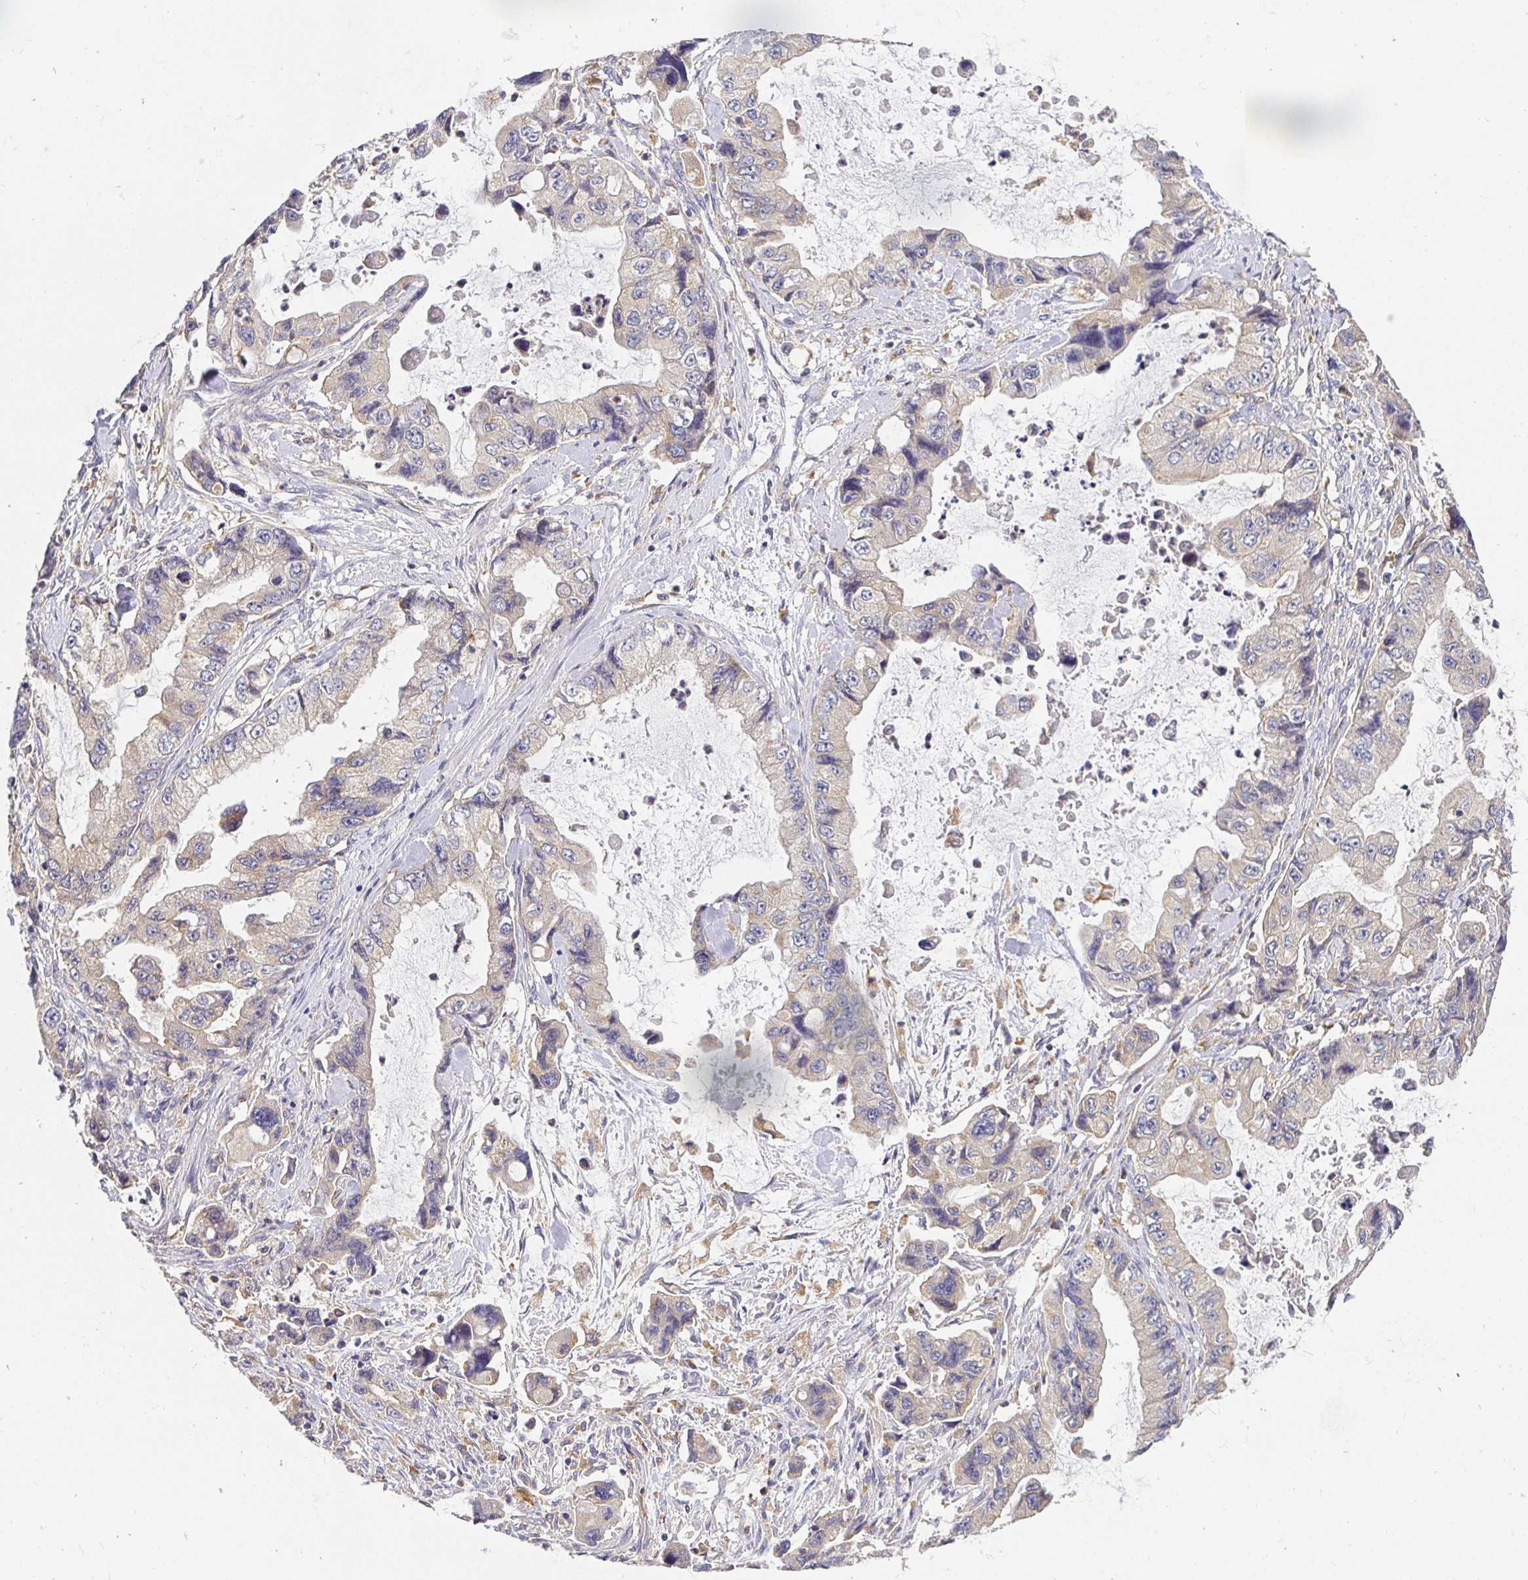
{"staining": {"intensity": "negative", "quantity": "none", "location": "none"}, "tissue": "stomach cancer", "cell_type": "Tumor cells", "image_type": "cancer", "snomed": [{"axis": "morphology", "description": "Adenocarcinoma, NOS"}, {"axis": "topography", "description": "Pancreas"}, {"axis": "topography", "description": "Stomach, upper"}, {"axis": "topography", "description": "Stomach"}], "caption": "Adenocarcinoma (stomach) was stained to show a protein in brown. There is no significant staining in tumor cells.", "gene": "ATP6V1F", "patient": {"sex": "male", "age": 77}}